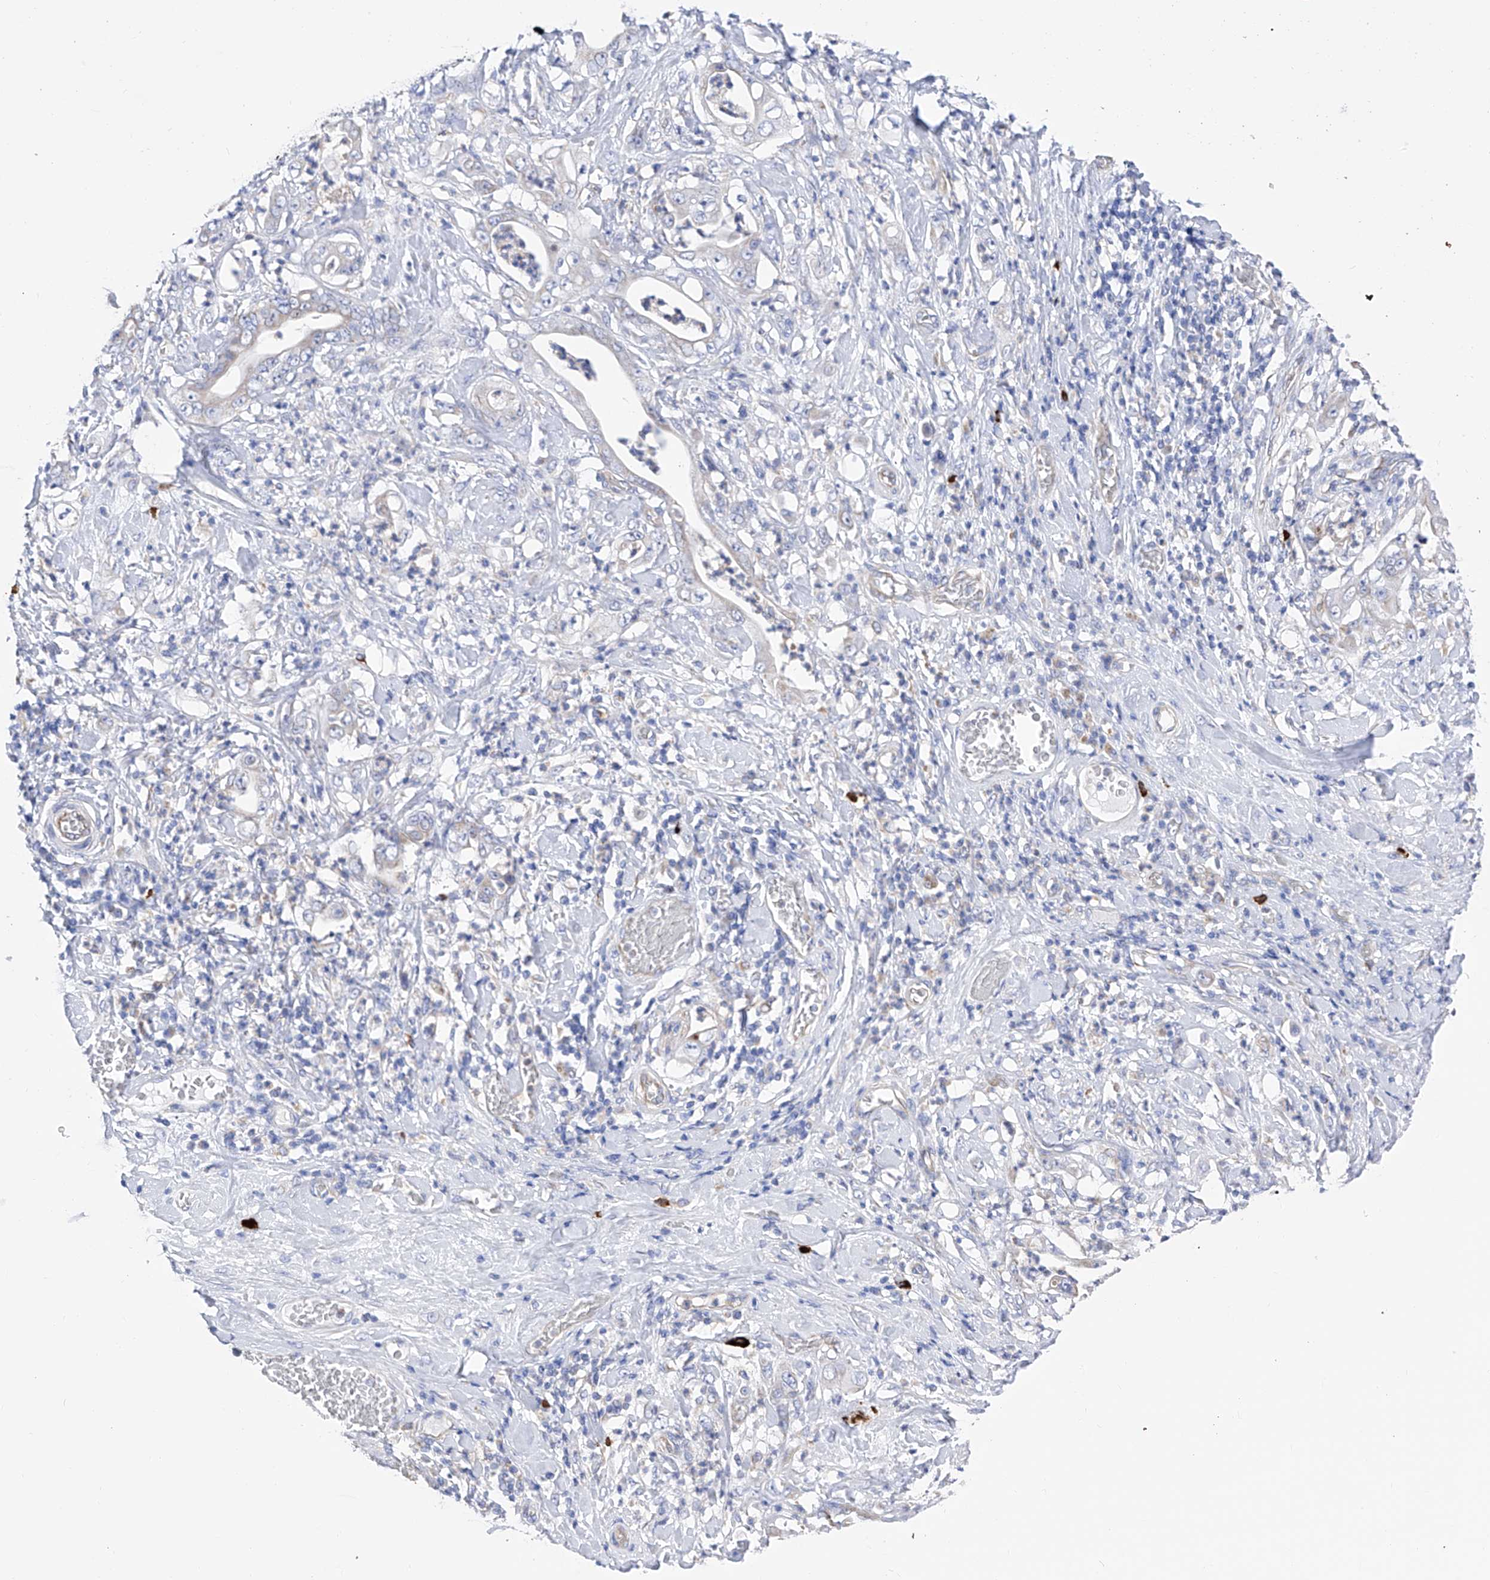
{"staining": {"intensity": "negative", "quantity": "none", "location": "none"}, "tissue": "stomach cancer", "cell_type": "Tumor cells", "image_type": "cancer", "snomed": [{"axis": "morphology", "description": "Adenocarcinoma, NOS"}, {"axis": "topography", "description": "Stomach"}], "caption": "This histopathology image is of stomach cancer (adenocarcinoma) stained with immunohistochemistry (IHC) to label a protein in brown with the nuclei are counter-stained blue. There is no positivity in tumor cells.", "gene": "FLG", "patient": {"sex": "female", "age": 73}}